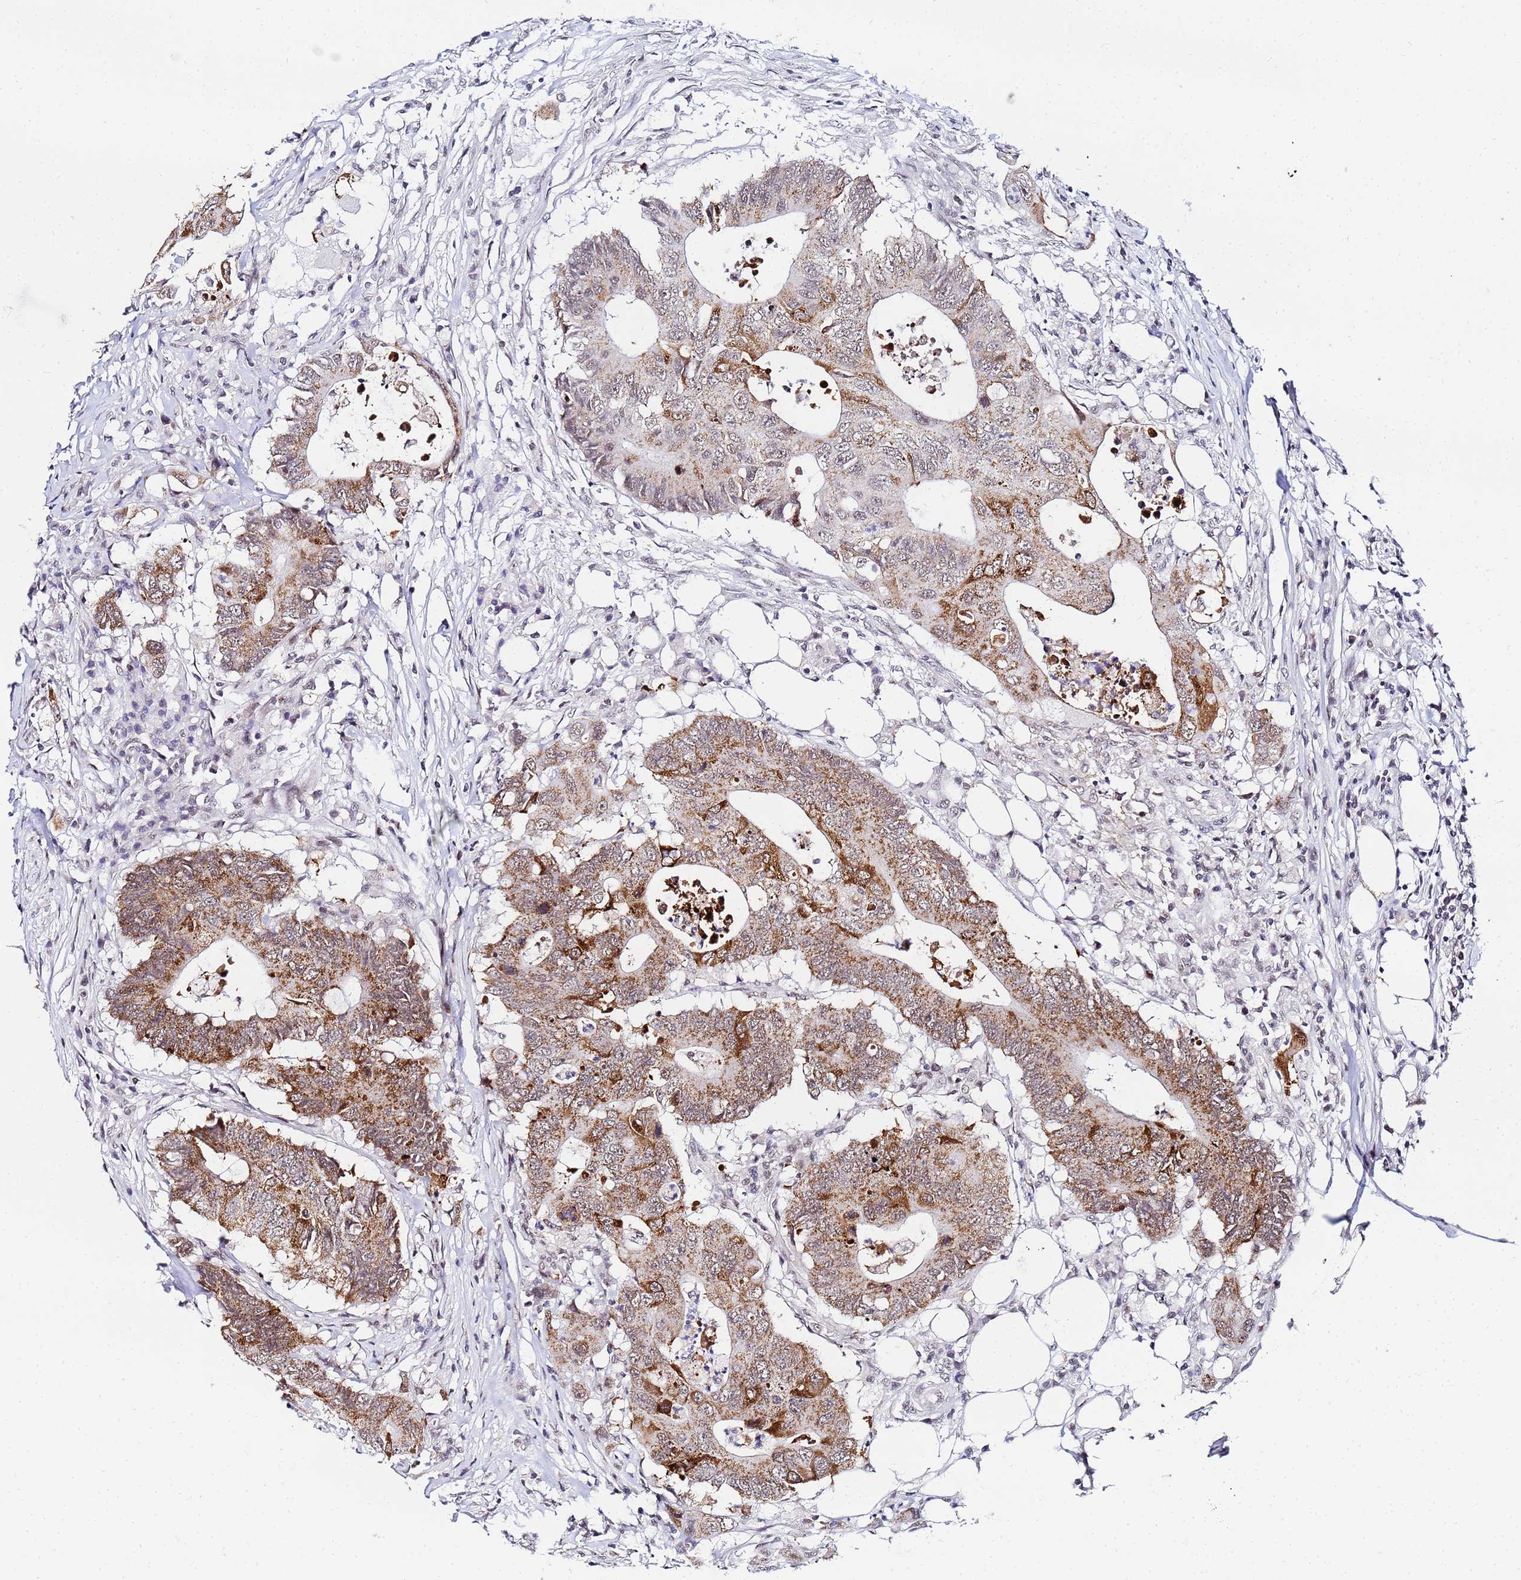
{"staining": {"intensity": "moderate", "quantity": ">75%", "location": "cytoplasmic/membranous"}, "tissue": "colorectal cancer", "cell_type": "Tumor cells", "image_type": "cancer", "snomed": [{"axis": "morphology", "description": "Adenocarcinoma, NOS"}, {"axis": "topography", "description": "Colon"}], "caption": "The immunohistochemical stain shows moderate cytoplasmic/membranous staining in tumor cells of colorectal cancer (adenocarcinoma) tissue.", "gene": "CKMT1A", "patient": {"sex": "male", "age": 71}}